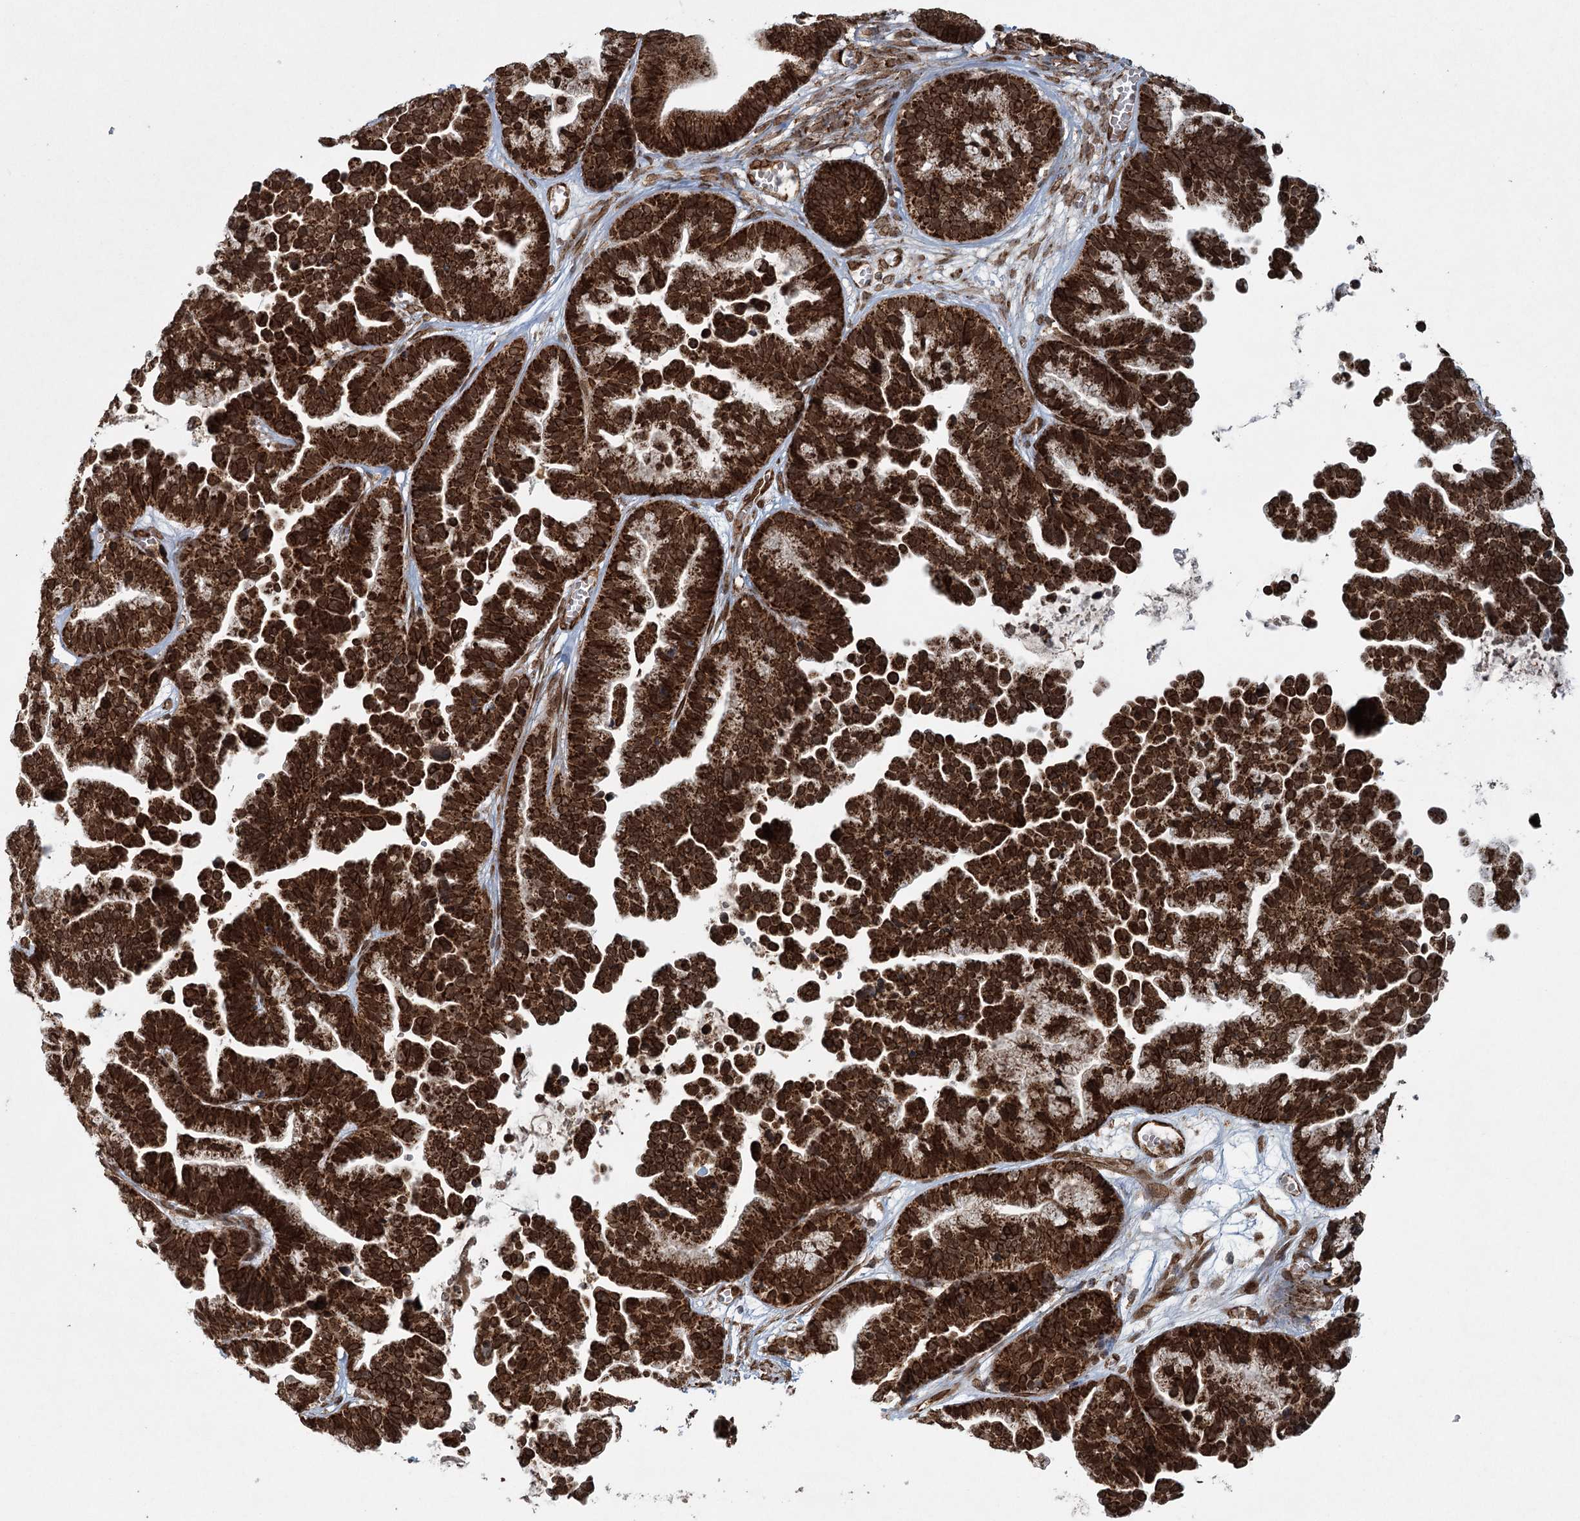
{"staining": {"intensity": "strong", "quantity": ">75%", "location": "cytoplasmic/membranous"}, "tissue": "ovarian cancer", "cell_type": "Tumor cells", "image_type": "cancer", "snomed": [{"axis": "morphology", "description": "Cystadenocarcinoma, serous, NOS"}, {"axis": "topography", "description": "Ovary"}], "caption": "The histopathology image demonstrates a brown stain indicating the presence of a protein in the cytoplasmic/membranous of tumor cells in ovarian cancer (serous cystadenocarcinoma).", "gene": "BCKDHA", "patient": {"sex": "female", "age": 56}}